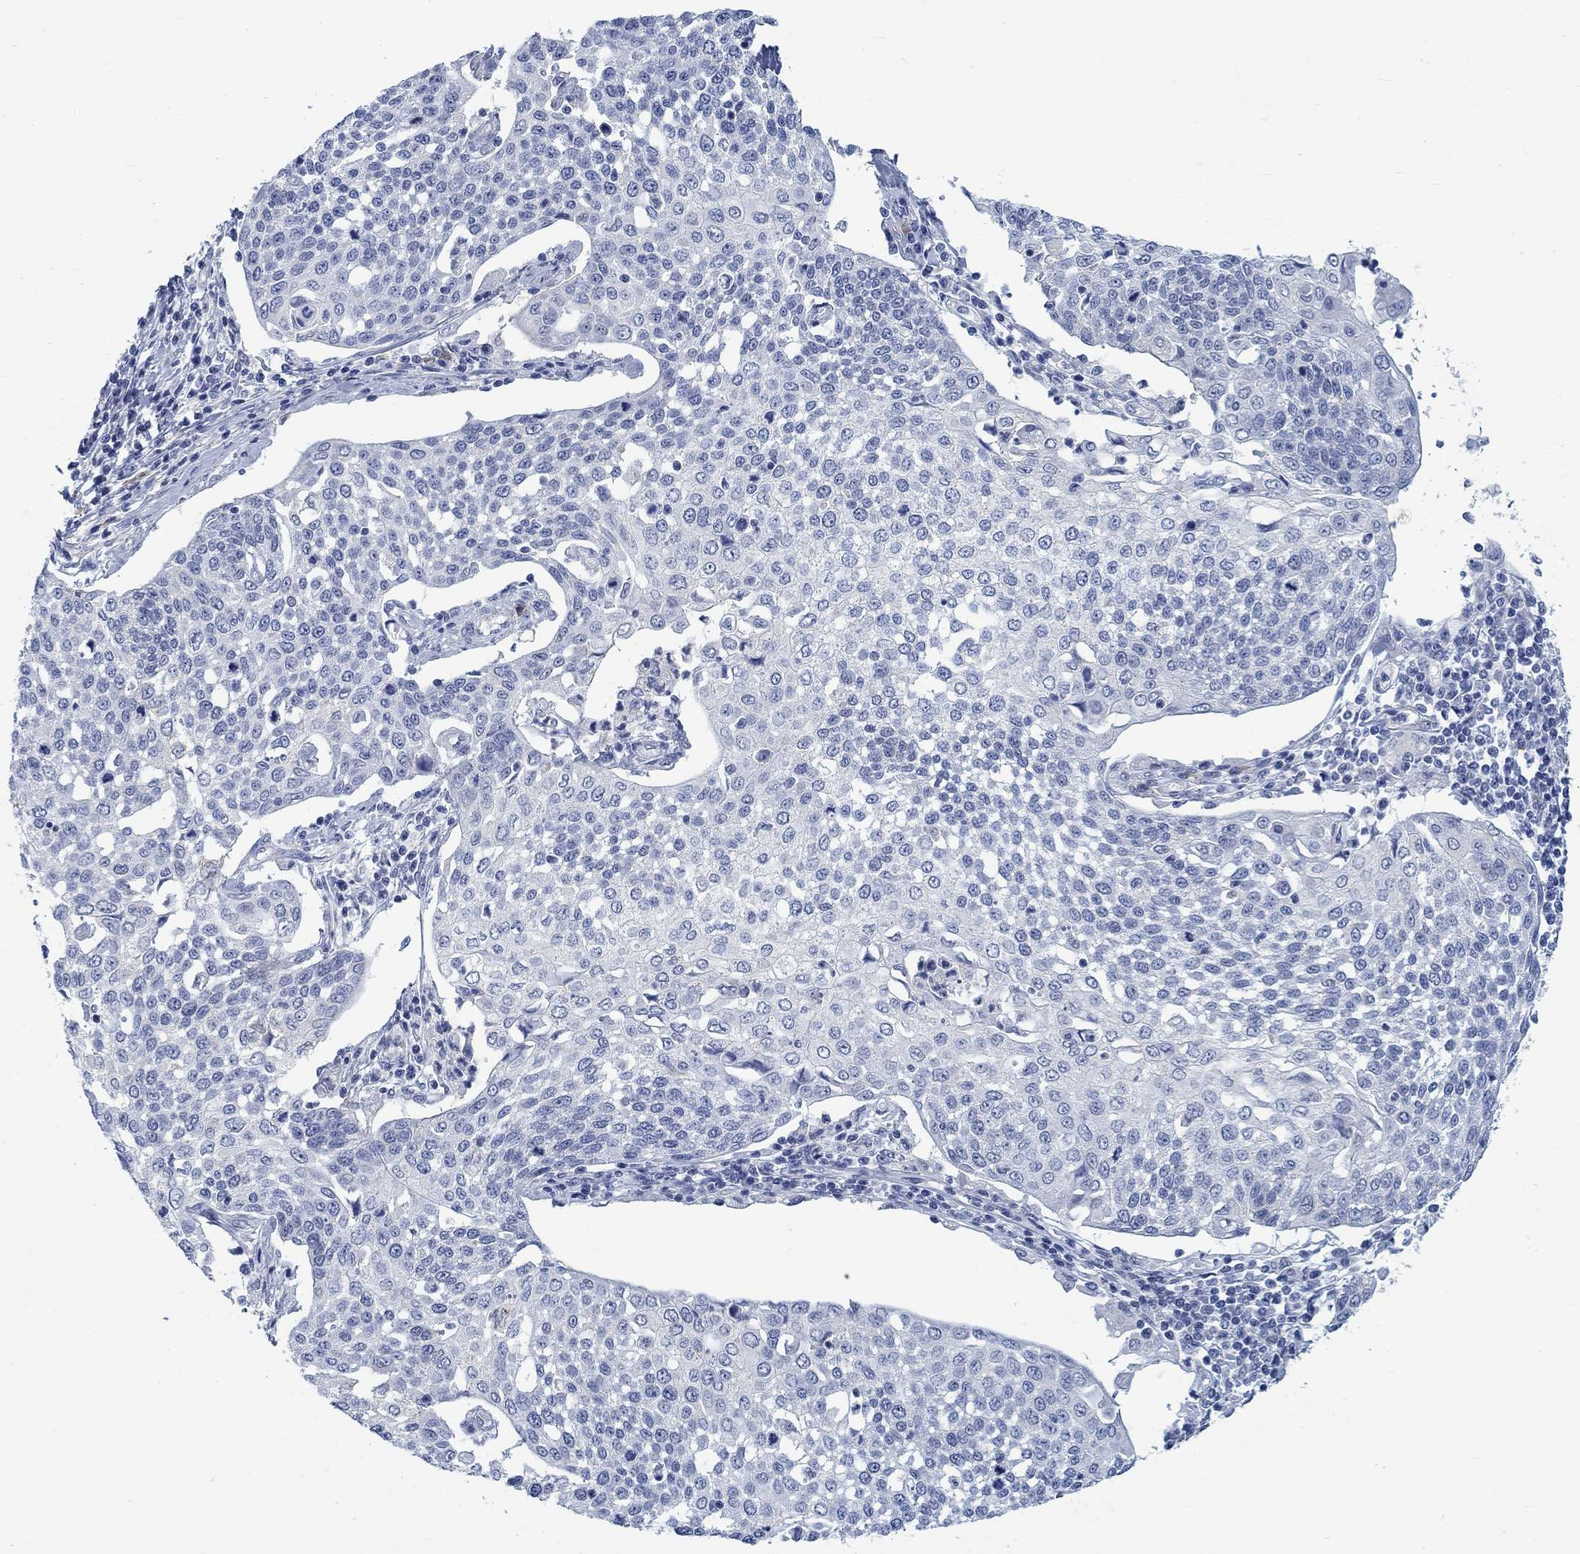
{"staining": {"intensity": "negative", "quantity": "none", "location": "none"}, "tissue": "cervical cancer", "cell_type": "Tumor cells", "image_type": "cancer", "snomed": [{"axis": "morphology", "description": "Squamous cell carcinoma, NOS"}, {"axis": "topography", "description": "Cervix"}], "caption": "A histopathology image of human squamous cell carcinoma (cervical) is negative for staining in tumor cells.", "gene": "TEKT4", "patient": {"sex": "female", "age": 34}}